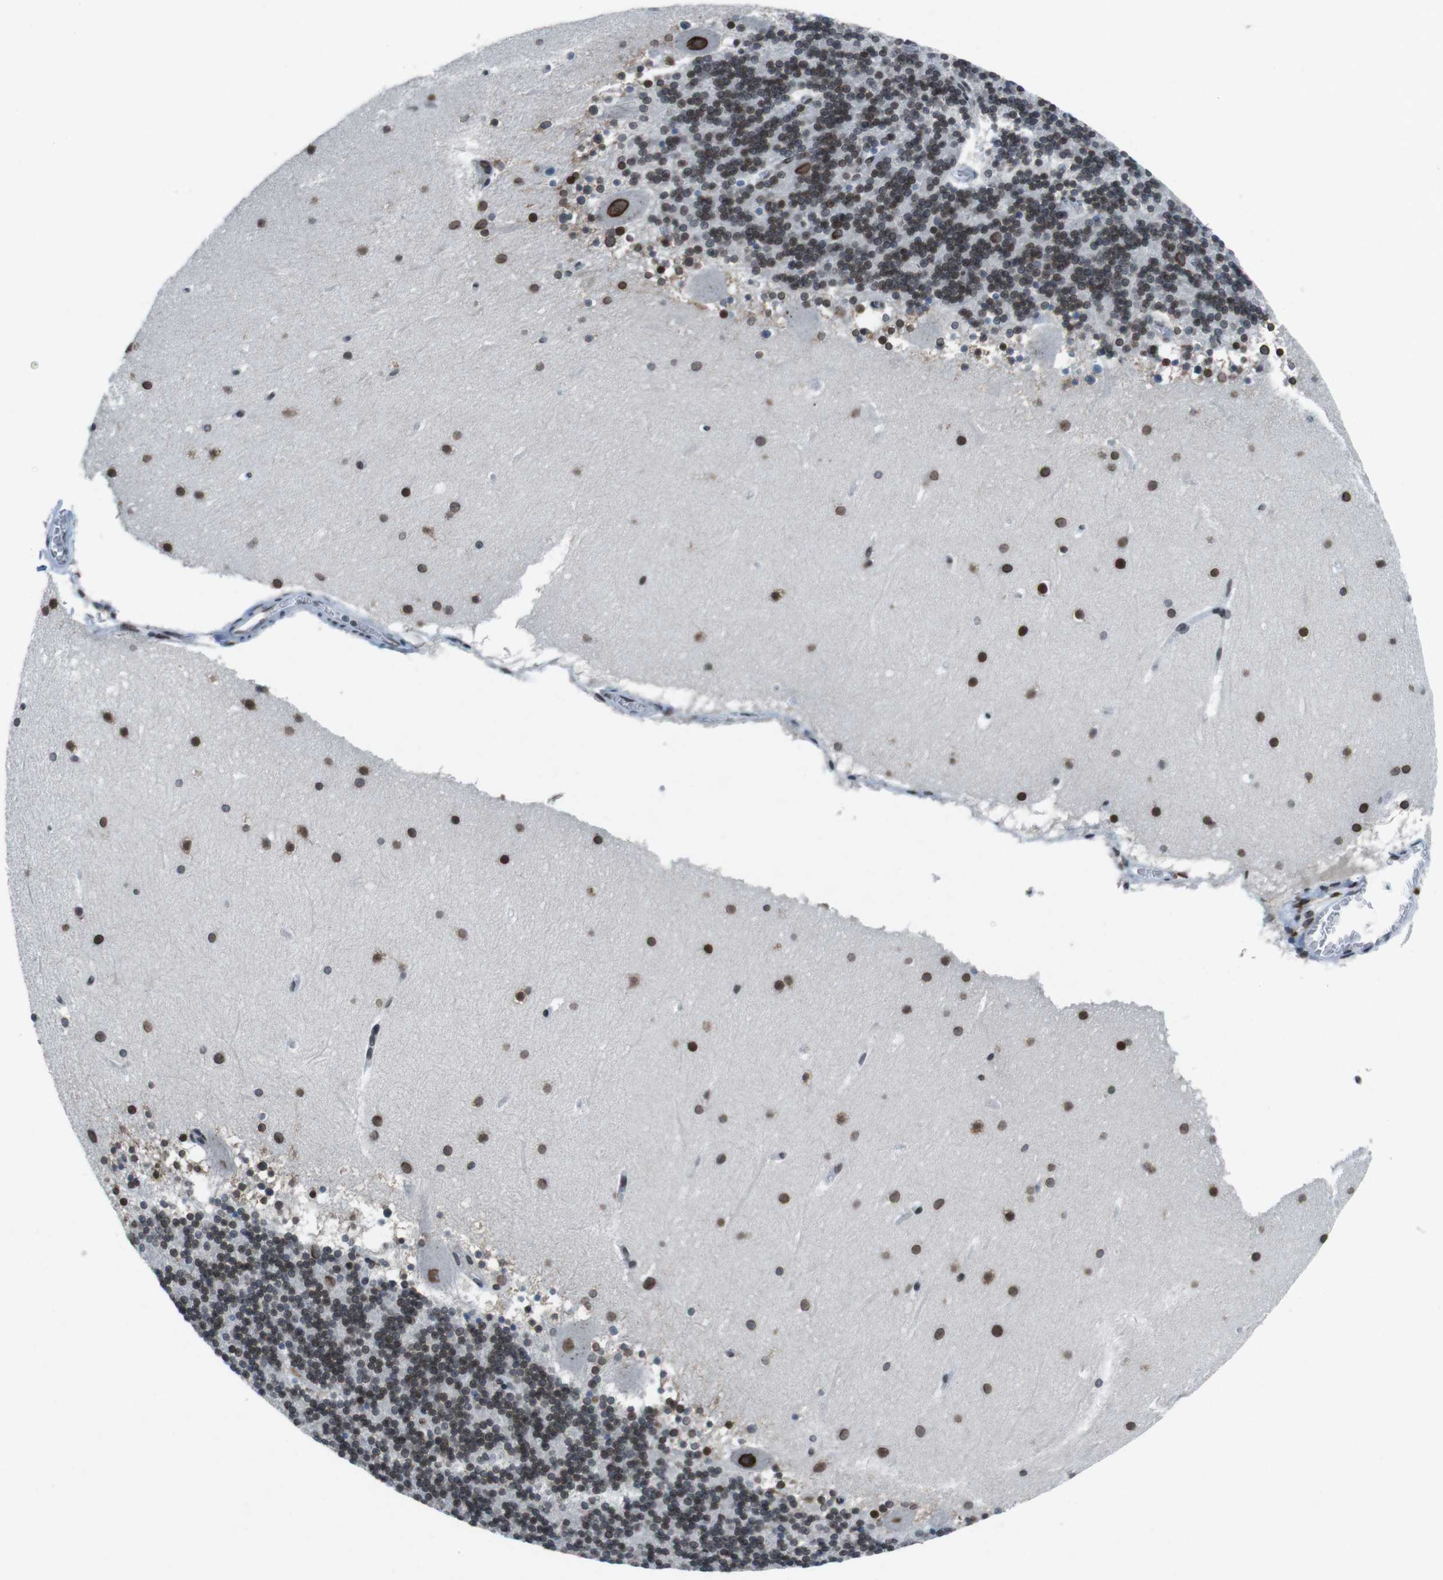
{"staining": {"intensity": "moderate", "quantity": ">75%", "location": "nuclear"}, "tissue": "cerebellum", "cell_type": "Cells in granular layer", "image_type": "normal", "snomed": [{"axis": "morphology", "description": "Normal tissue, NOS"}, {"axis": "topography", "description": "Cerebellum"}], "caption": "DAB immunohistochemical staining of benign cerebellum displays moderate nuclear protein expression in approximately >75% of cells in granular layer. The staining was performed using DAB (3,3'-diaminobenzidine), with brown indicating positive protein expression. Nuclei are stained blue with hematoxylin.", "gene": "MAD1L1", "patient": {"sex": "female", "age": 19}}